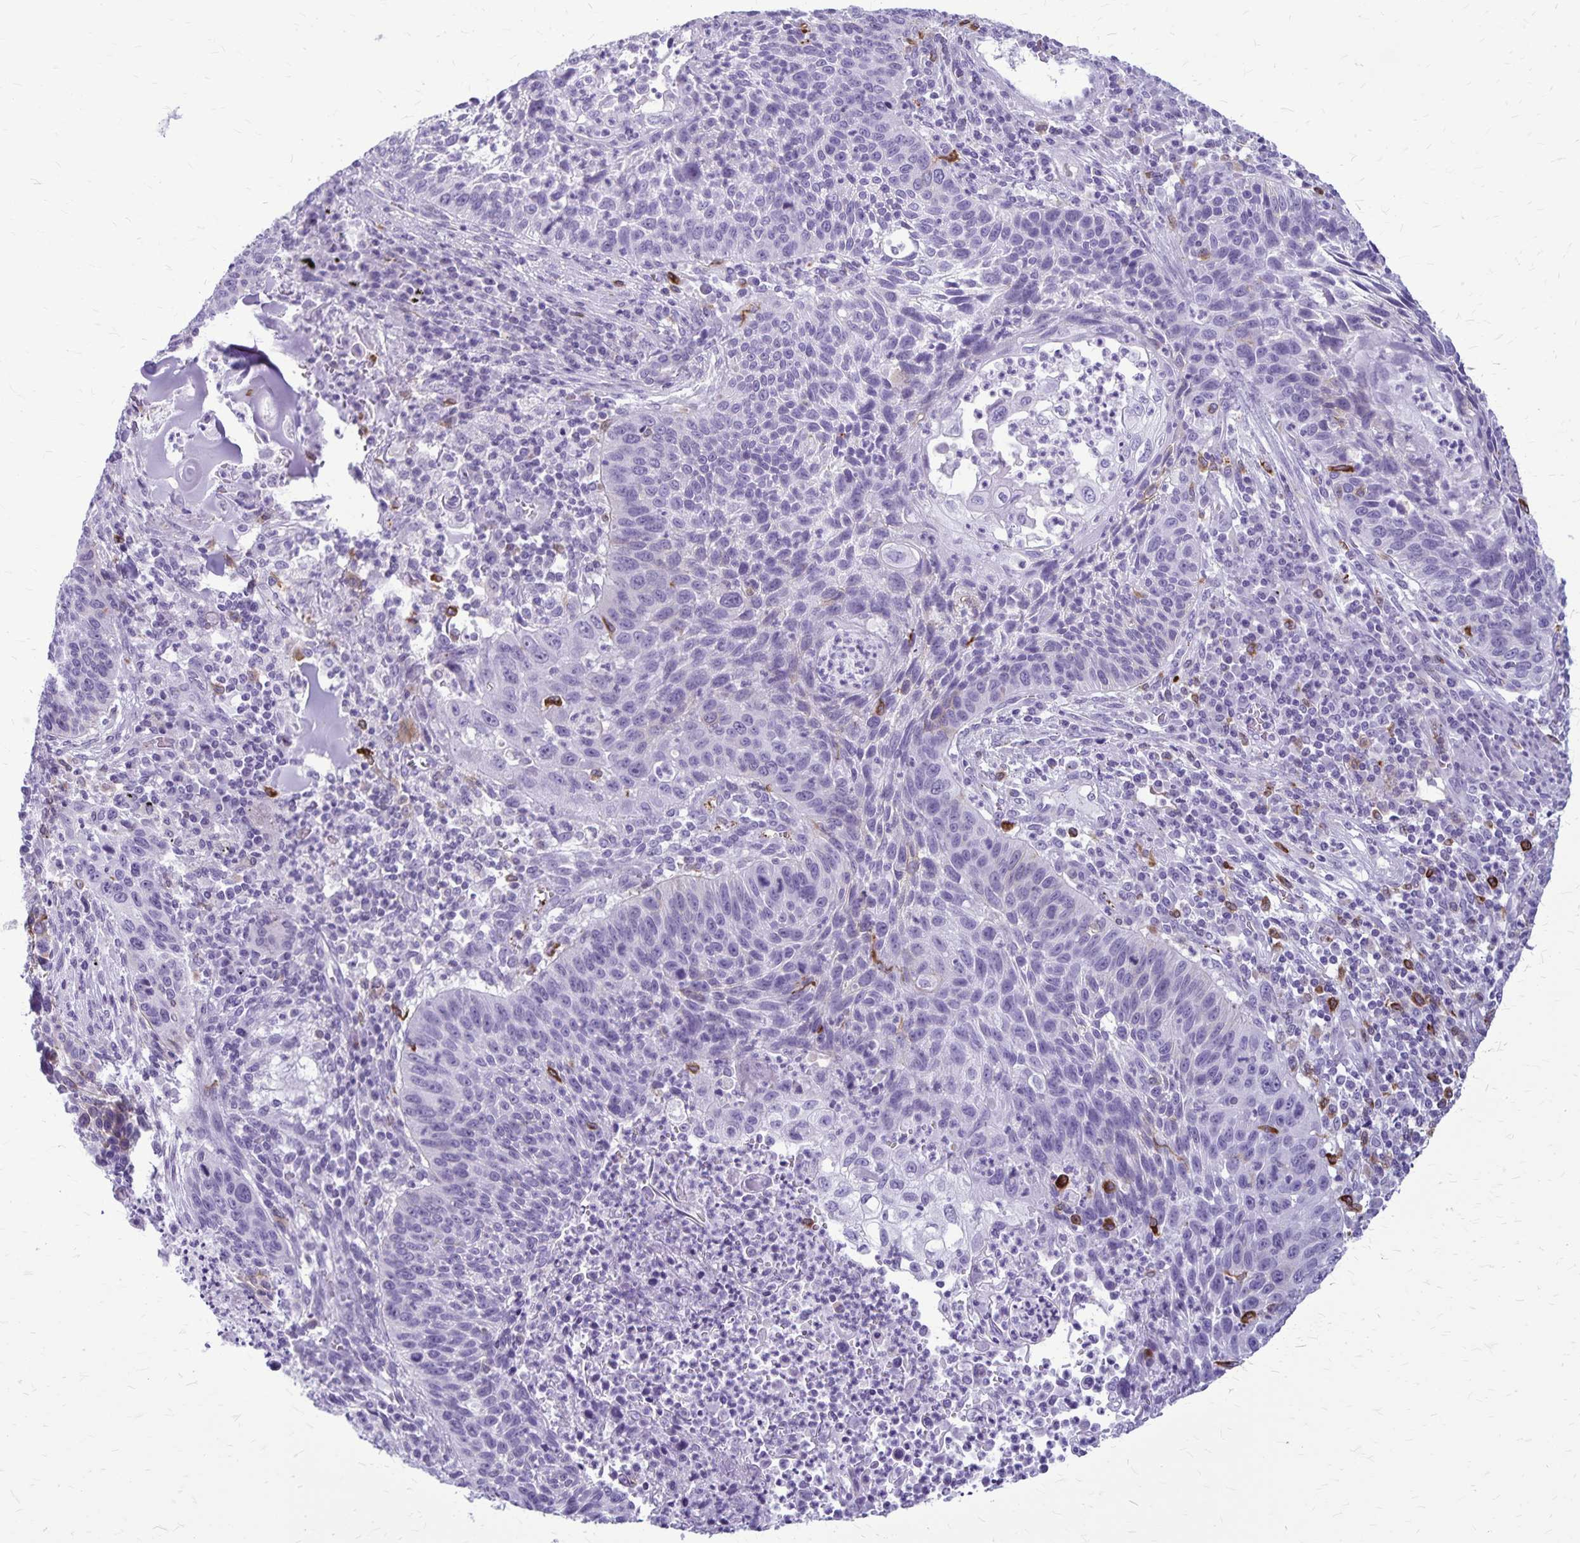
{"staining": {"intensity": "moderate", "quantity": "25%-75%", "location": "cytoplasmic/membranous"}, "tissue": "lung cancer", "cell_type": "Tumor cells", "image_type": "cancer", "snomed": [{"axis": "morphology", "description": "Squamous cell carcinoma, NOS"}, {"axis": "morphology", "description": "Squamous cell carcinoma, metastatic, NOS"}, {"axis": "topography", "description": "Lung"}, {"axis": "topography", "description": "Pleura, NOS"}], "caption": "Immunohistochemistry (DAB (3,3'-diaminobenzidine)) staining of human lung cancer (metastatic squamous cell carcinoma) exhibits moderate cytoplasmic/membranous protein positivity in about 25%-75% of tumor cells.", "gene": "RTN1", "patient": {"sex": "male", "age": 72}}